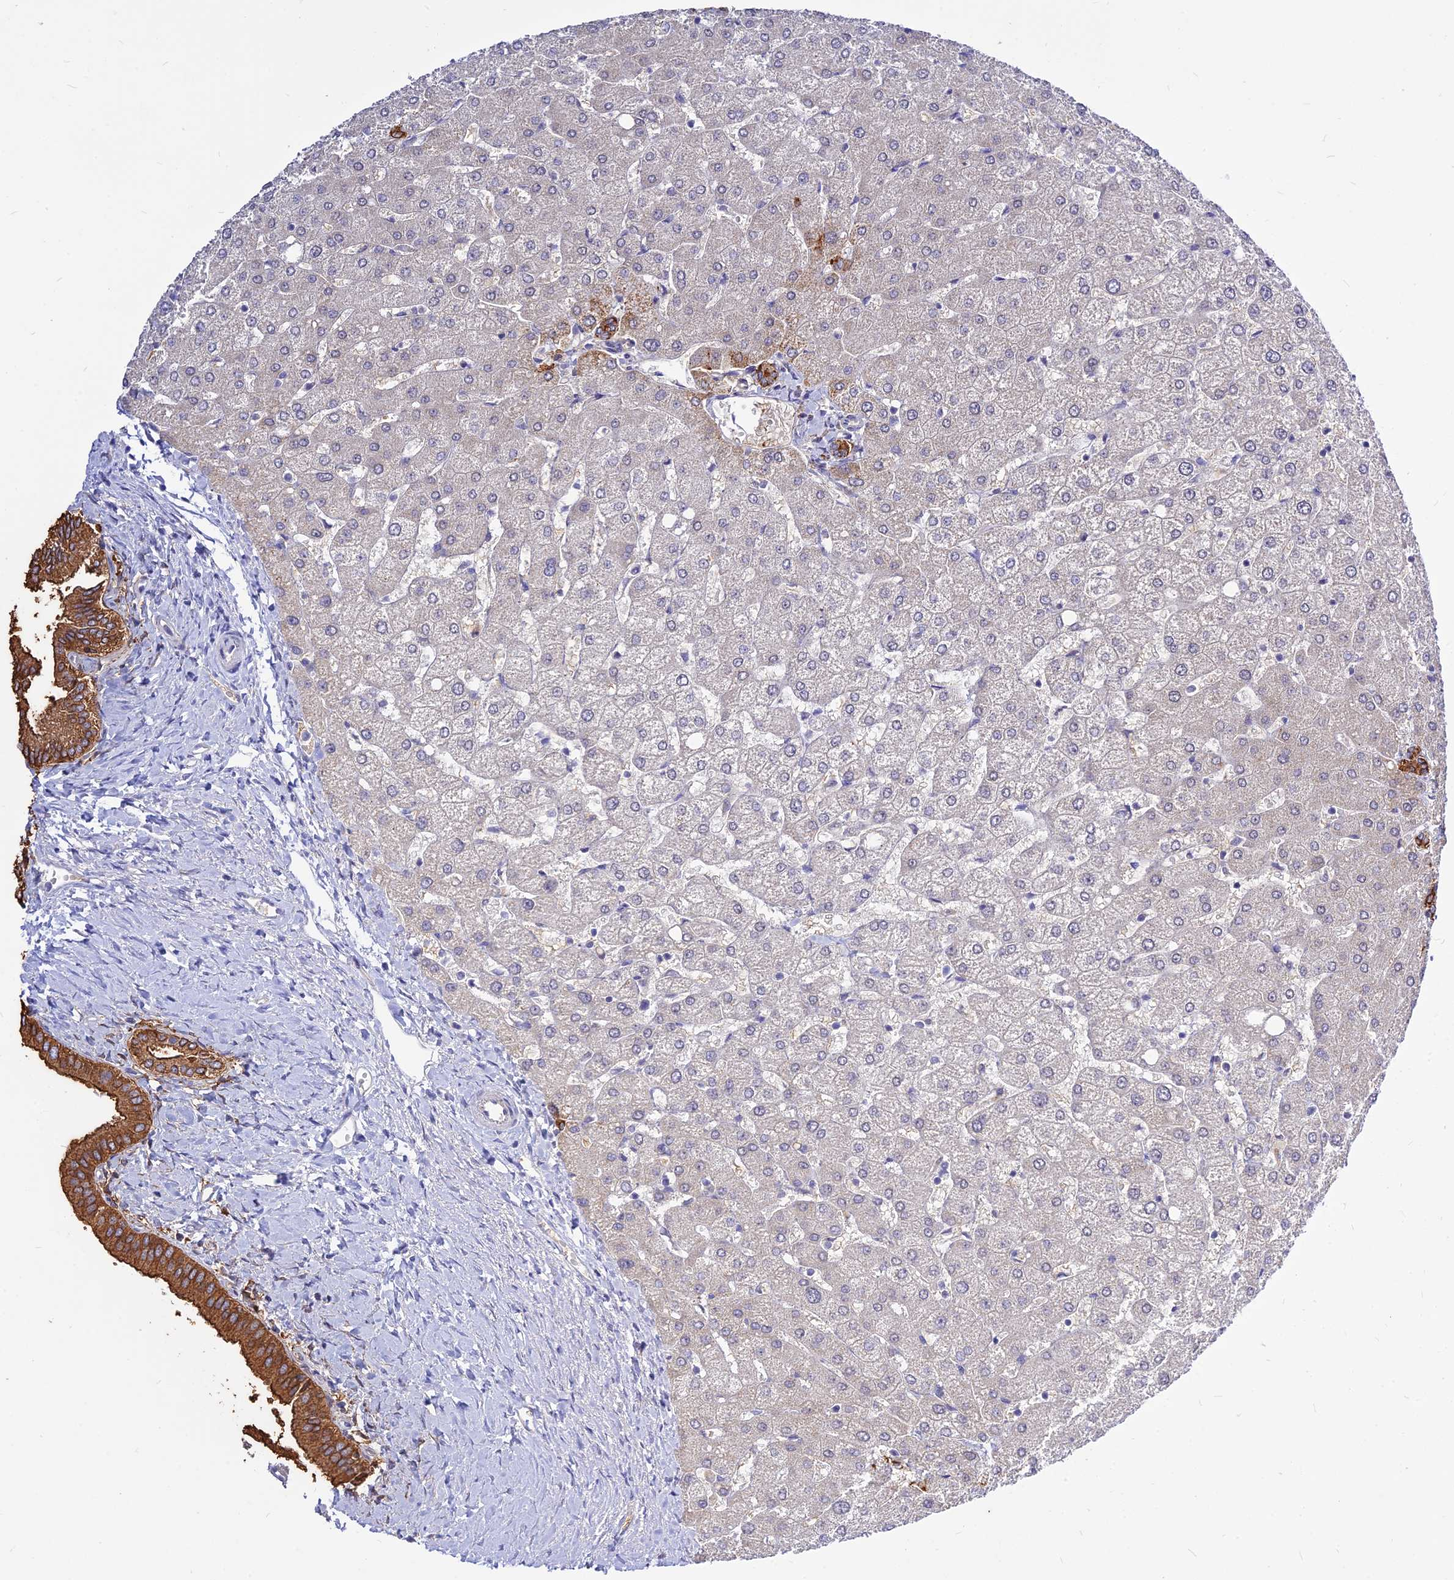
{"staining": {"intensity": "strong", "quantity": ">75%", "location": "cytoplasmic/membranous"}, "tissue": "liver", "cell_type": "Cholangiocytes", "image_type": "normal", "snomed": [{"axis": "morphology", "description": "Normal tissue, NOS"}, {"axis": "topography", "description": "Liver"}], "caption": "Cholangiocytes display high levels of strong cytoplasmic/membranous positivity in approximately >75% of cells in benign human liver. The protein is shown in brown color, while the nuclei are stained blue.", "gene": "CZIB", "patient": {"sex": "female", "age": 54}}